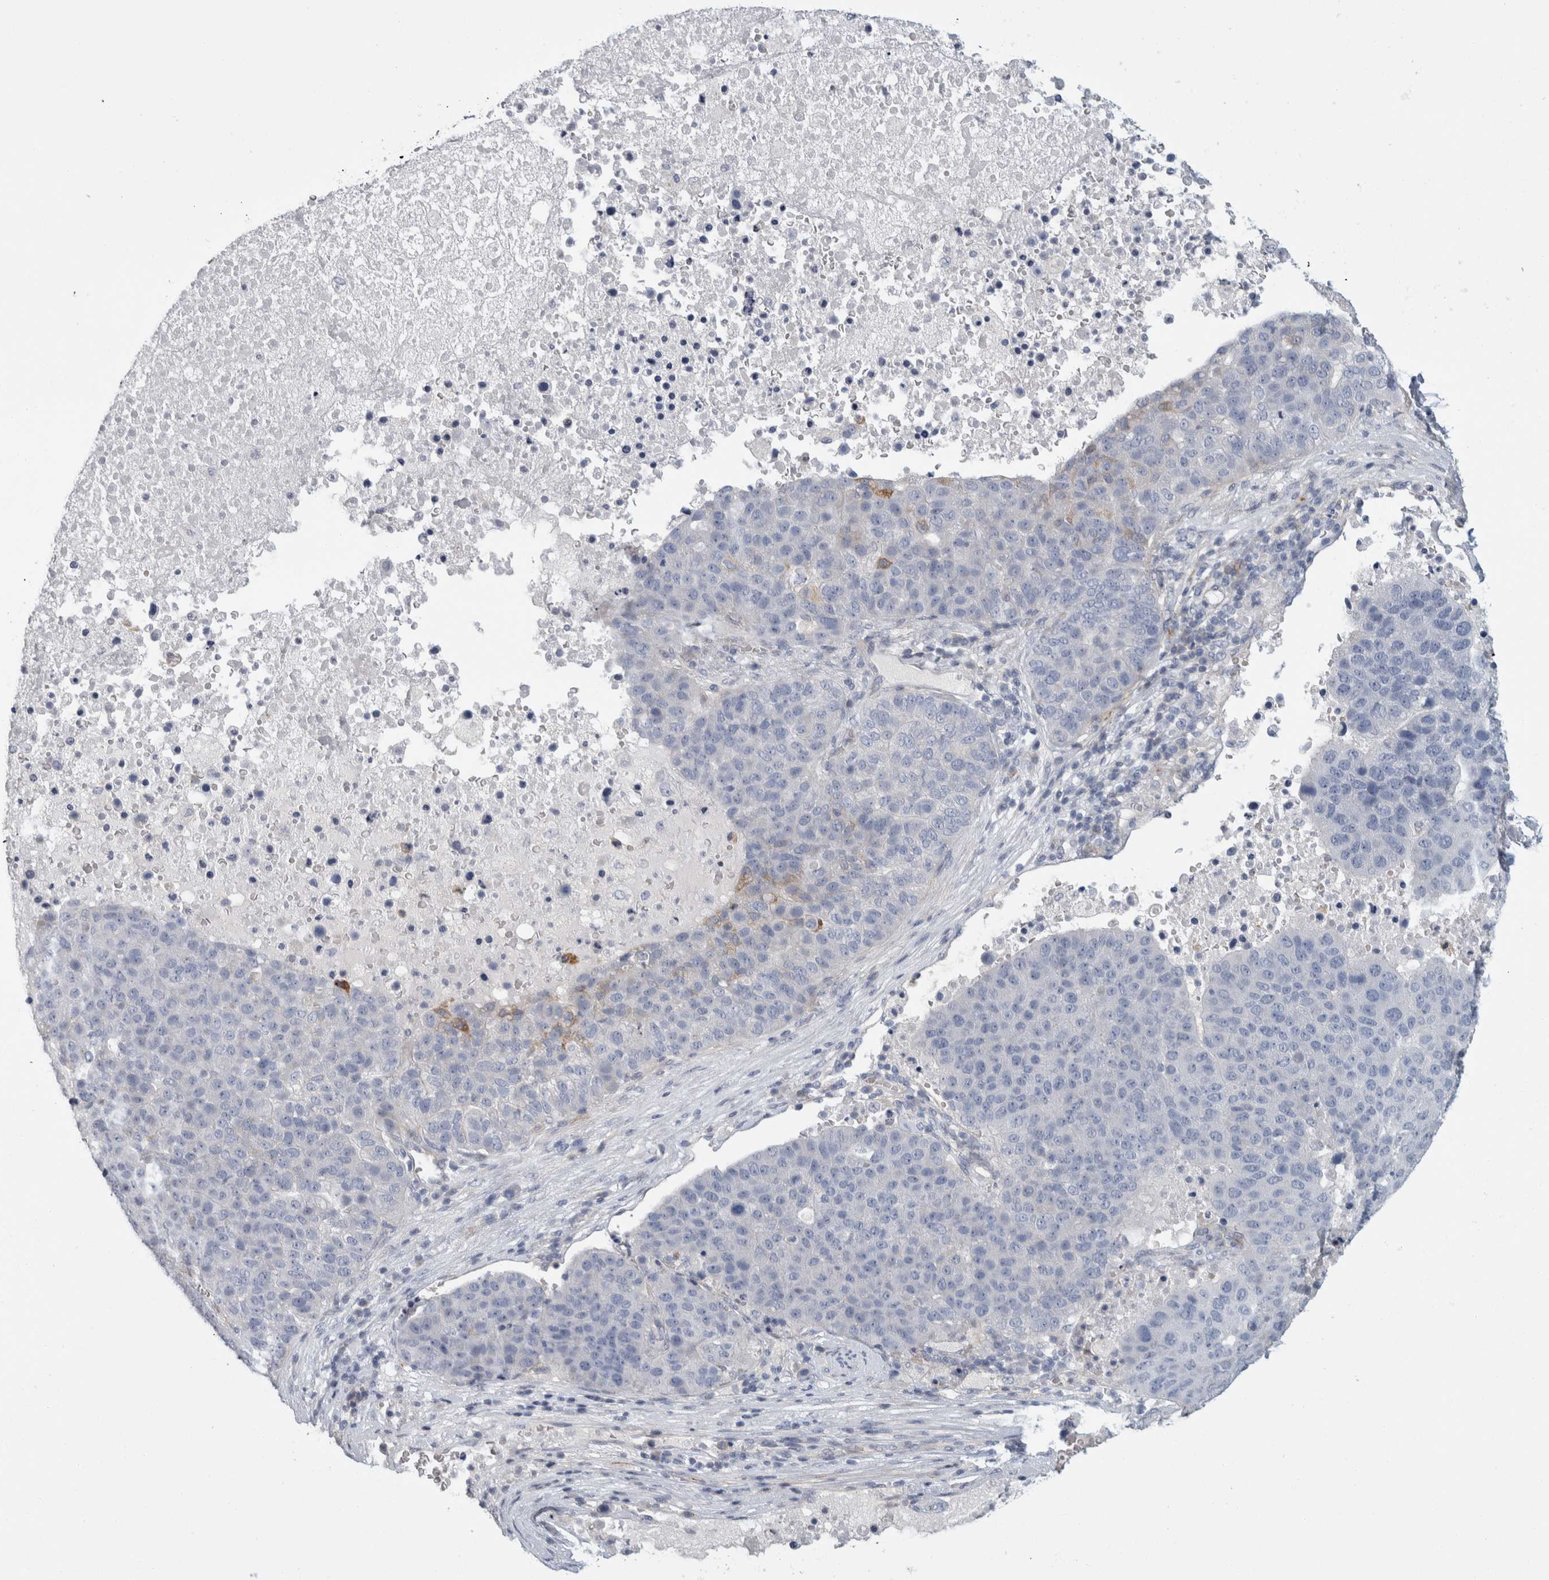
{"staining": {"intensity": "negative", "quantity": "none", "location": "none"}, "tissue": "pancreatic cancer", "cell_type": "Tumor cells", "image_type": "cancer", "snomed": [{"axis": "morphology", "description": "Adenocarcinoma, NOS"}, {"axis": "topography", "description": "Pancreas"}], "caption": "Immunohistochemistry (IHC) micrograph of neoplastic tissue: human adenocarcinoma (pancreatic) stained with DAB (3,3'-diaminobenzidine) demonstrates no significant protein staining in tumor cells.", "gene": "CD55", "patient": {"sex": "female", "age": 61}}